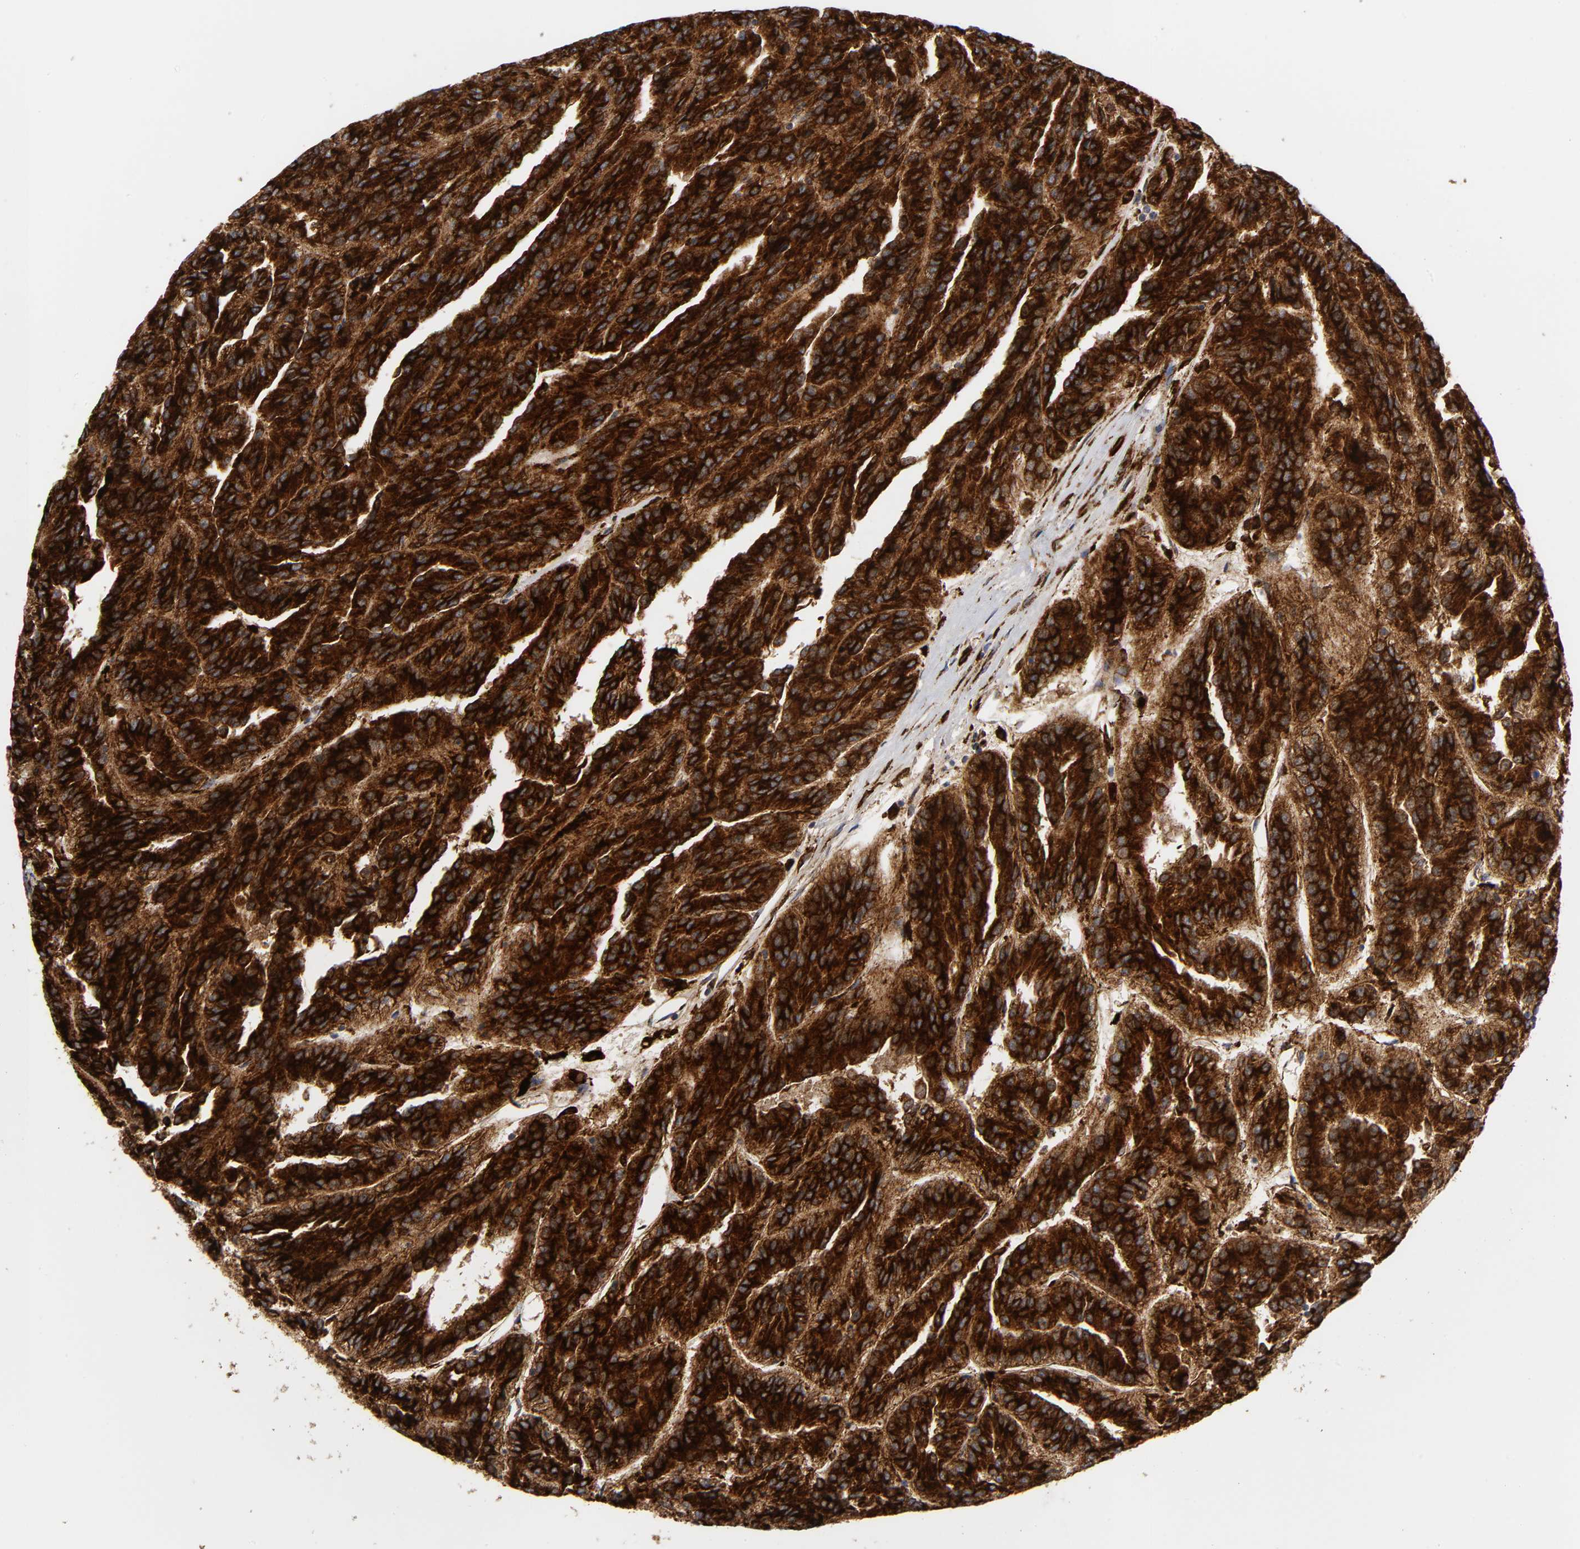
{"staining": {"intensity": "strong", "quantity": ">75%", "location": "cytoplasmic/membranous"}, "tissue": "renal cancer", "cell_type": "Tumor cells", "image_type": "cancer", "snomed": [{"axis": "morphology", "description": "Adenocarcinoma, NOS"}, {"axis": "topography", "description": "Kidney"}], "caption": "Strong cytoplasmic/membranous protein positivity is seen in about >75% of tumor cells in renal cancer (adenocarcinoma). The staining was performed using DAB (3,3'-diaminobenzidine), with brown indicating positive protein expression. Nuclei are stained blue with hematoxylin.", "gene": "PSAP", "patient": {"sex": "male", "age": 46}}